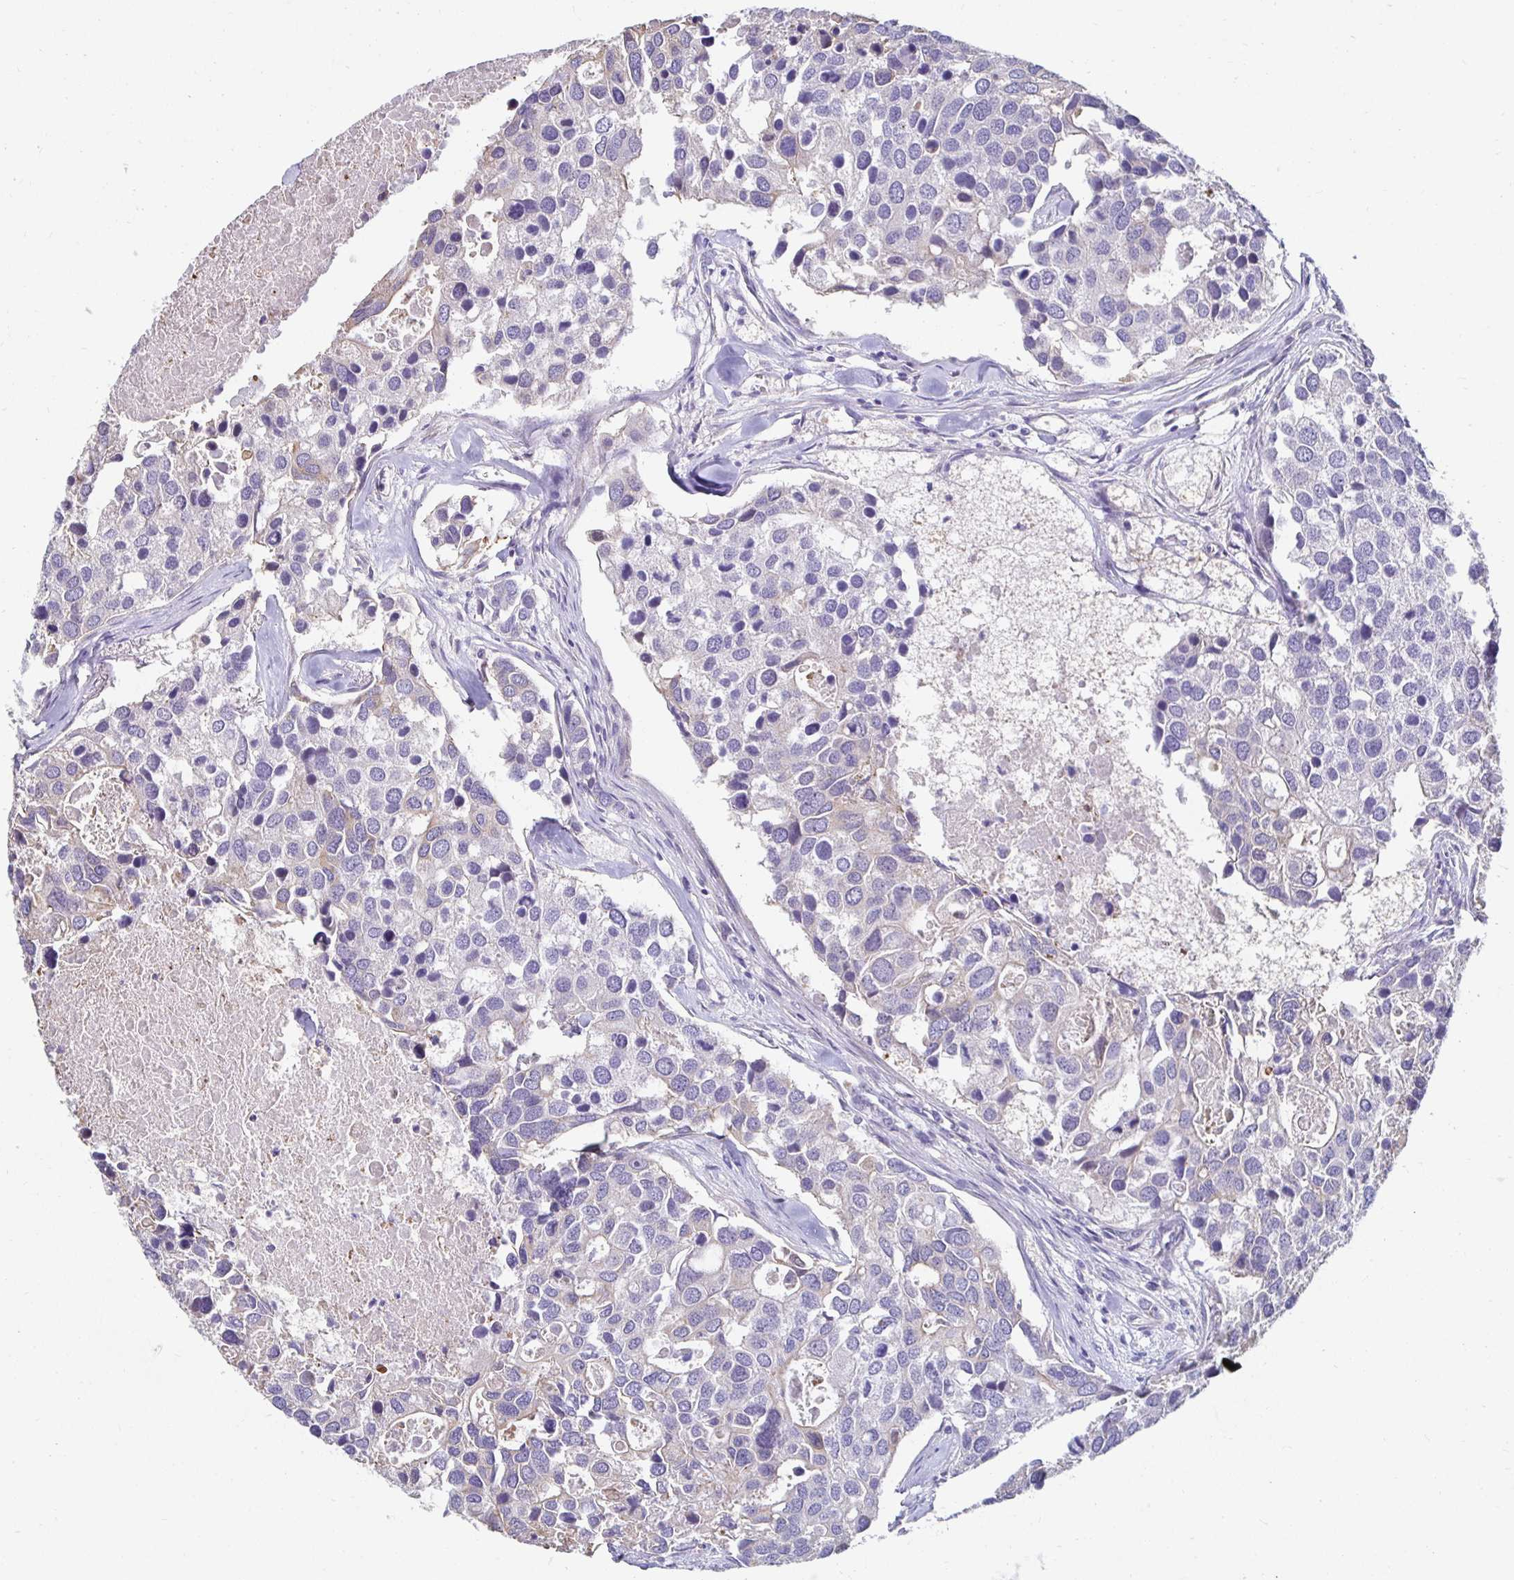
{"staining": {"intensity": "negative", "quantity": "none", "location": "none"}, "tissue": "breast cancer", "cell_type": "Tumor cells", "image_type": "cancer", "snomed": [{"axis": "morphology", "description": "Duct carcinoma"}, {"axis": "topography", "description": "Breast"}], "caption": "Tumor cells show no significant positivity in breast intraductal carcinoma.", "gene": "AKAP6", "patient": {"sex": "female", "age": 83}}